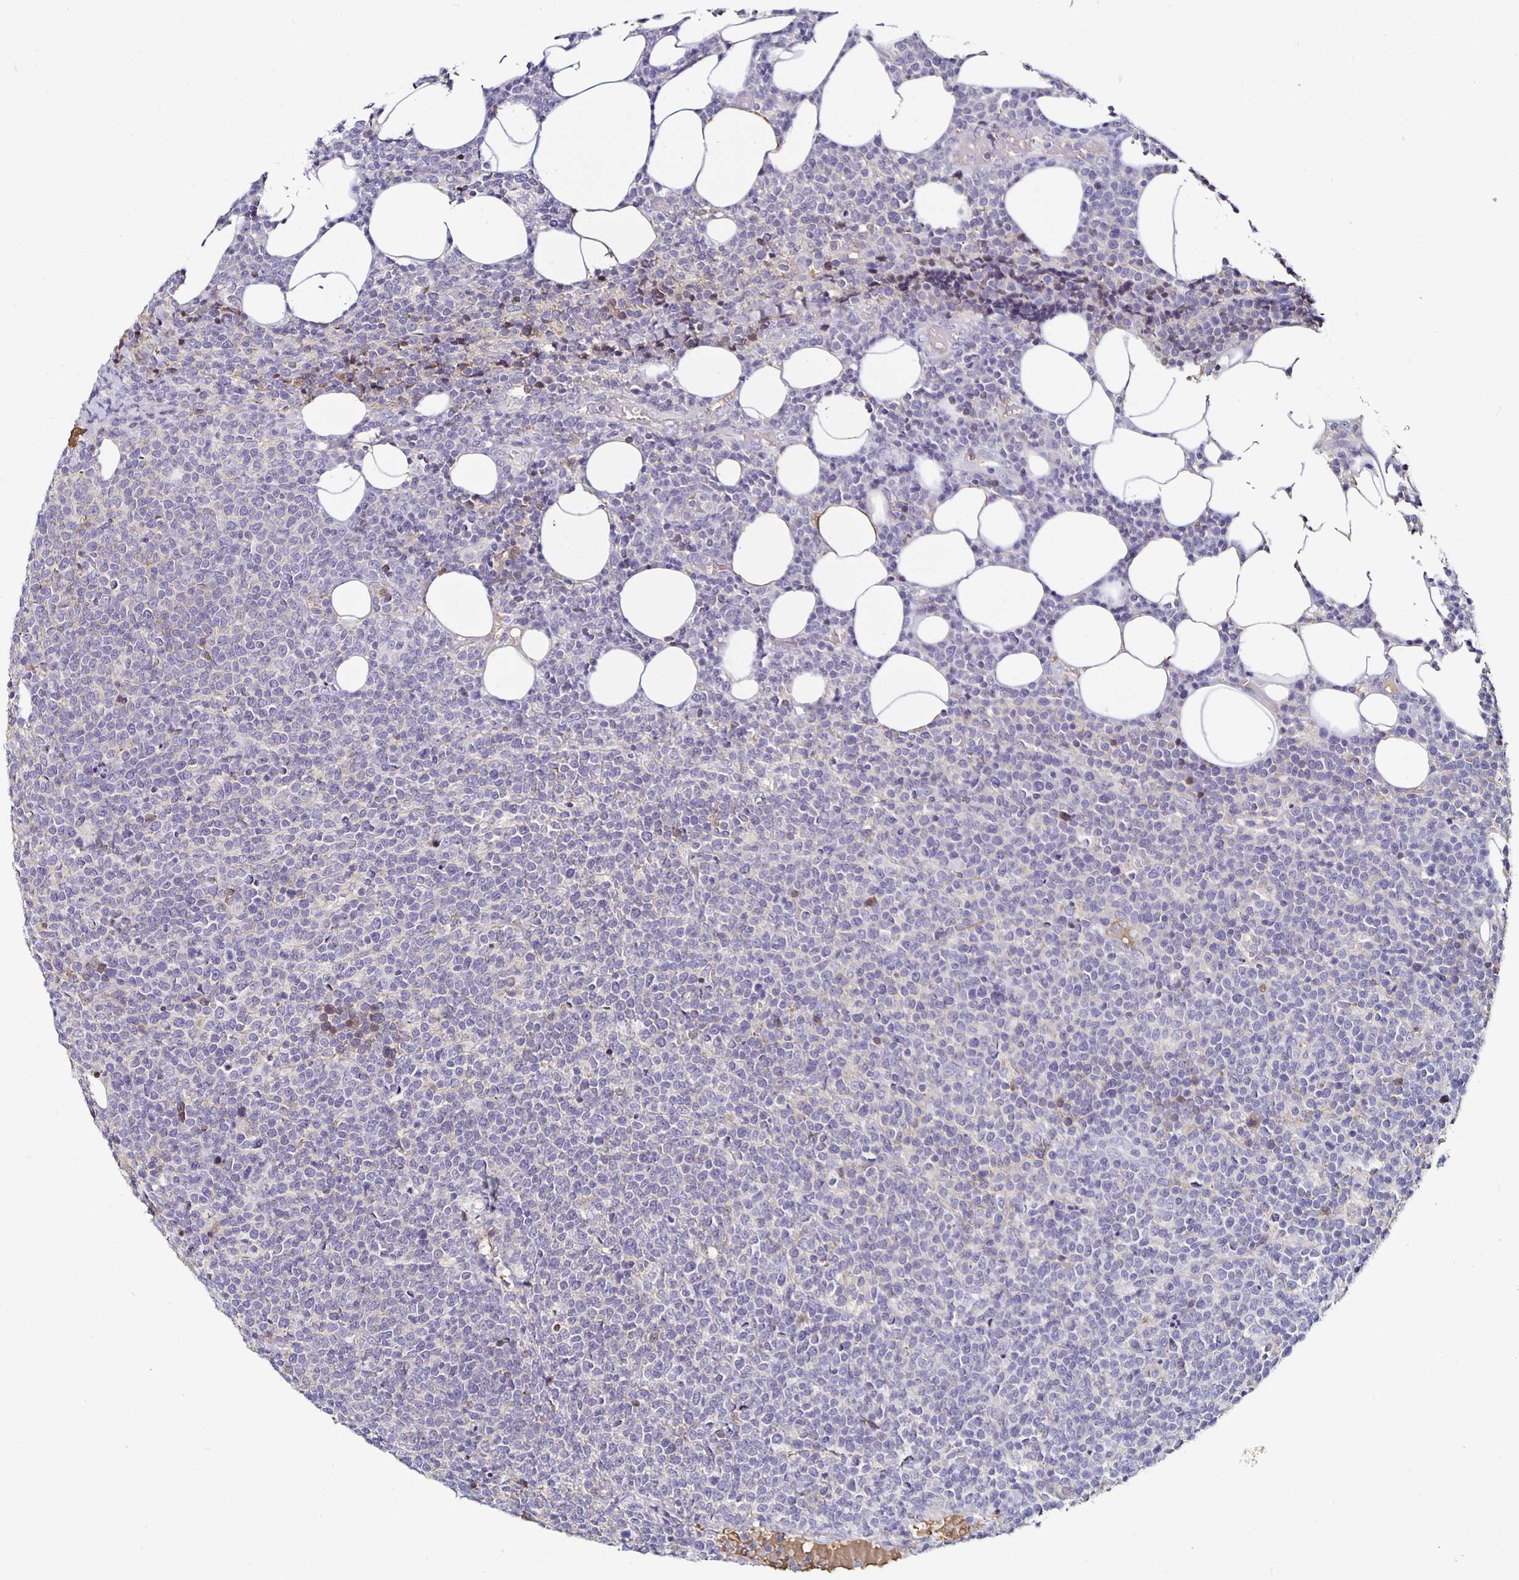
{"staining": {"intensity": "negative", "quantity": "none", "location": "none"}, "tissue": "lymphoma", "cell_type": "Tumor cells", "image_type": "cancer", "snomed": [{"axis": "morphology", "description": "Malignant lymphoma, non-Hodgkin's type, High grade"}, {"axis": "topography", "description": "Lymph node"}], "caption": "A histopathology image of high-grade malignant lymphoma, non-Hodgkin's type stained for a protein shows no brown staining in tumor cells. (Stains: DAB (3,3'-diaminobenzidine) immunohistochemistry with hematoxylin counter stain, Microscopy: brightfield microscopy at high magnification).", "gene": "TTR", "patient": {"sex": "male", "age": 61}}